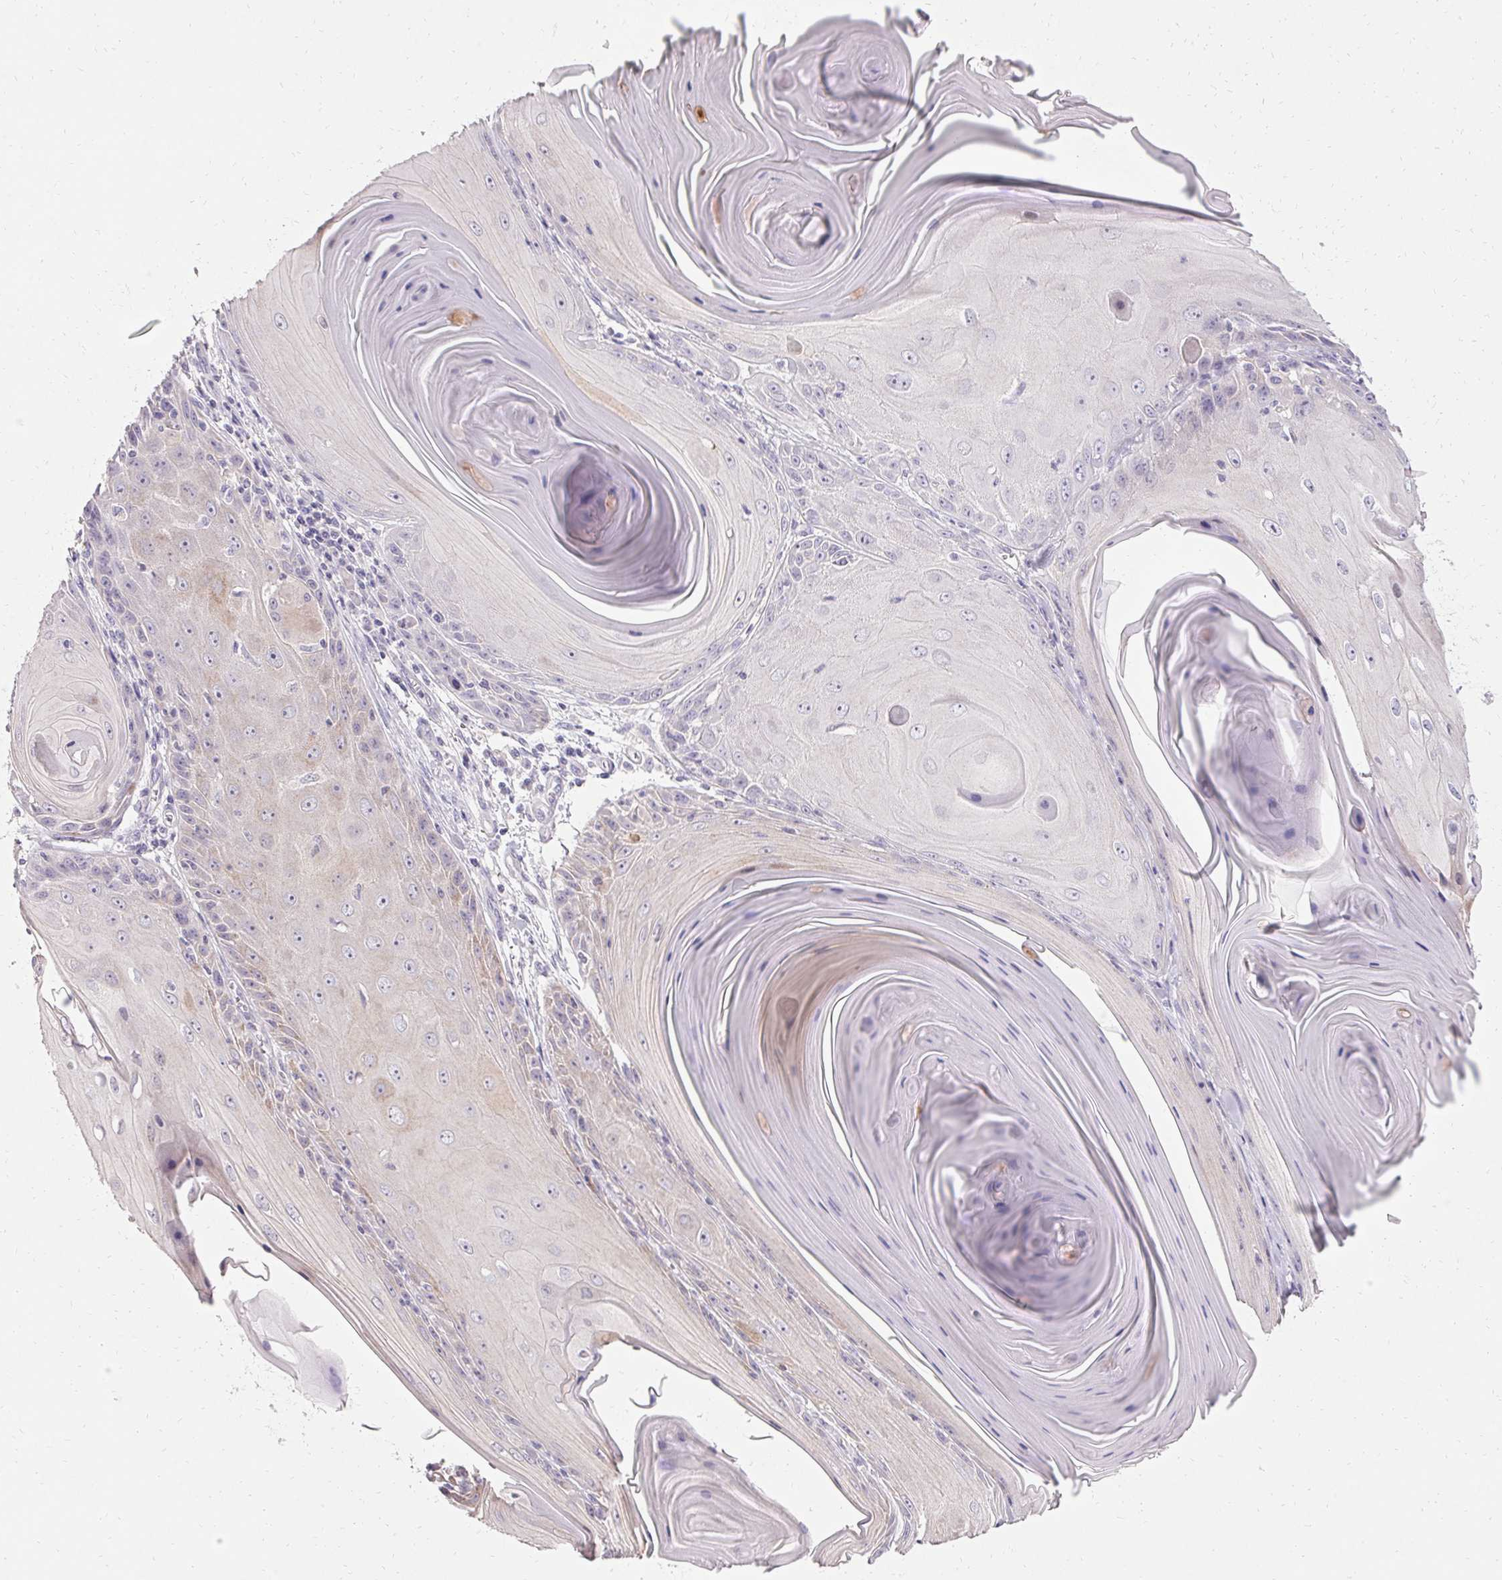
{"staining": {"intensity": "negative", "quantity": "none", "location": "none"}, "tissue": "skin cancer", "cell_type": "Tumor cells", "image_type": "cancer", "snomed": [{"axis": "morphology", "description": "Squamous cell carcinoma, NOS"}, {"axis": "topography", "description": "Skin"}, {"axis": "topography", "description": "Vulva"}], "caption": "An image of human skin cancer is negative for staining in tumor cells.", "gene": "HSD17B3", "patient": {"sex": "female", "age": 85}}